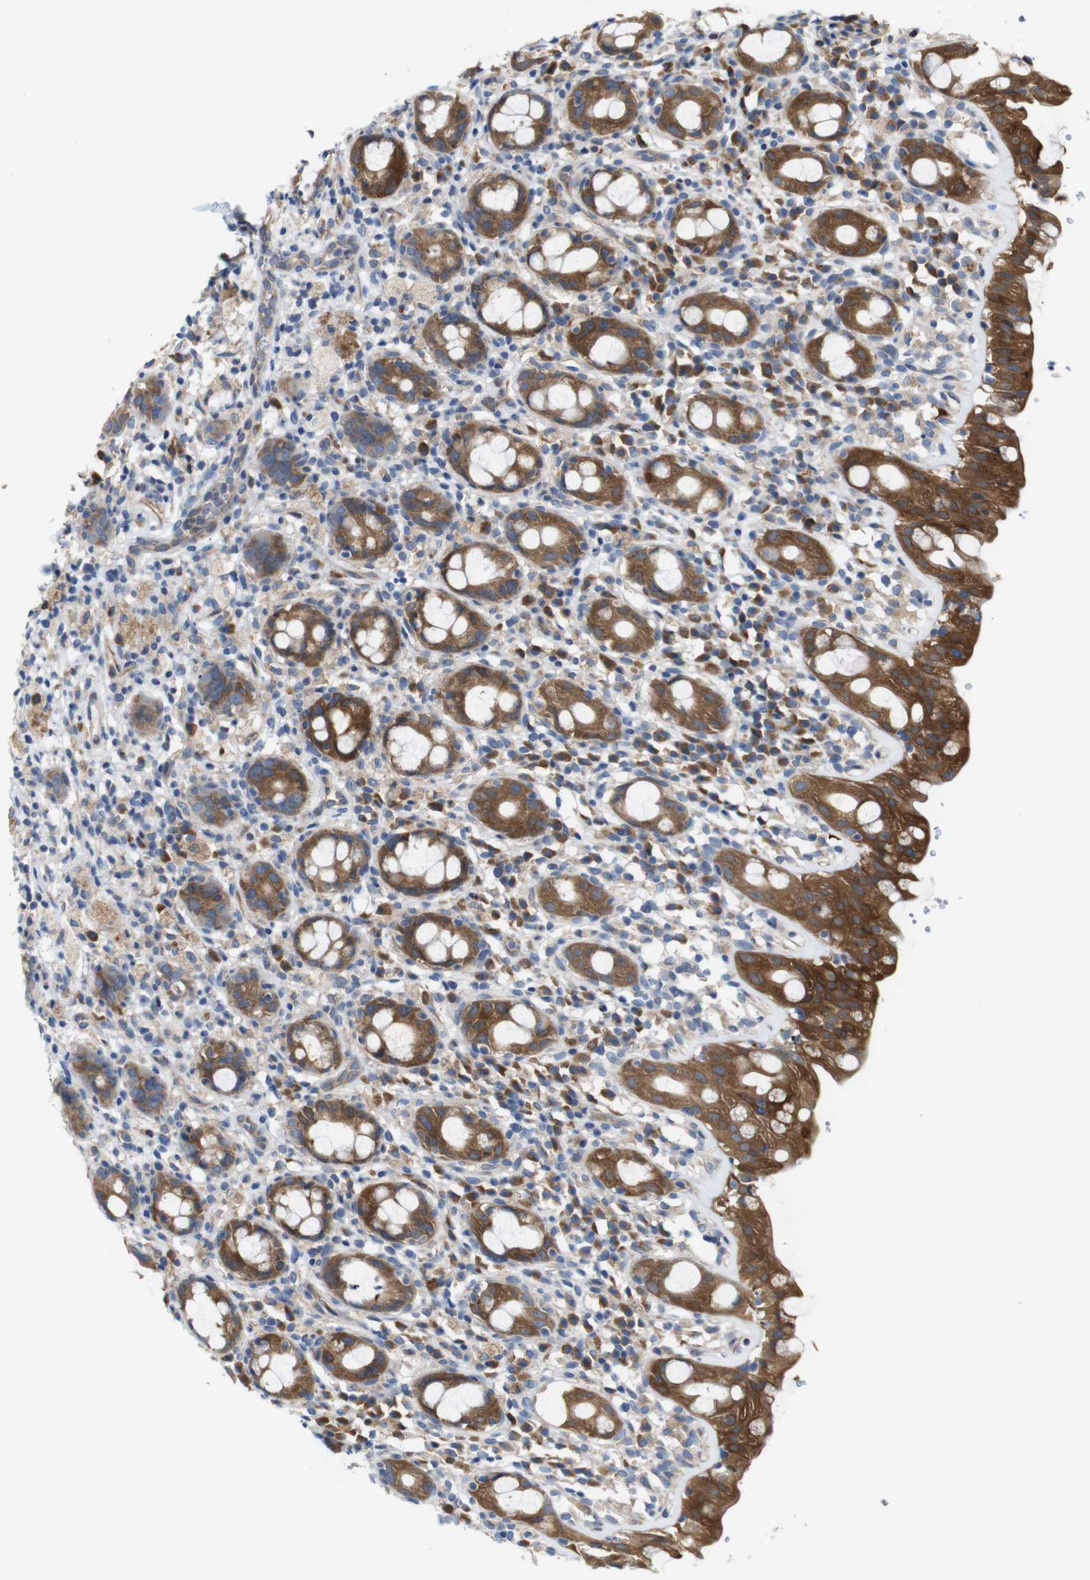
{"staining": {"intensity": "moderate", "quantity": ">75%", "location": "cytoplasmic/membranous"}, "tissue": "rectum", "cell_type": "Glandular cells", "image_type": "normal", "snomed": [{"axis": "morphology", "description": "Normal tissue, NOS"}, {"axis": "topography", "description": "Rectum"}], "caption": "The histopathology image exhibits immunohistochemical staining of normal rectum. There is moderate cytoplasmic/membranous positivity is present in about >75% of glandular cells. The staining was performed using DAB to visualize the protein expression in brown, while the nuclei were stained in blue with hematoxylin (Magnification: 20x).", "gene": "DDRGK1", "patient": {"sex": "male", "age": 44}}